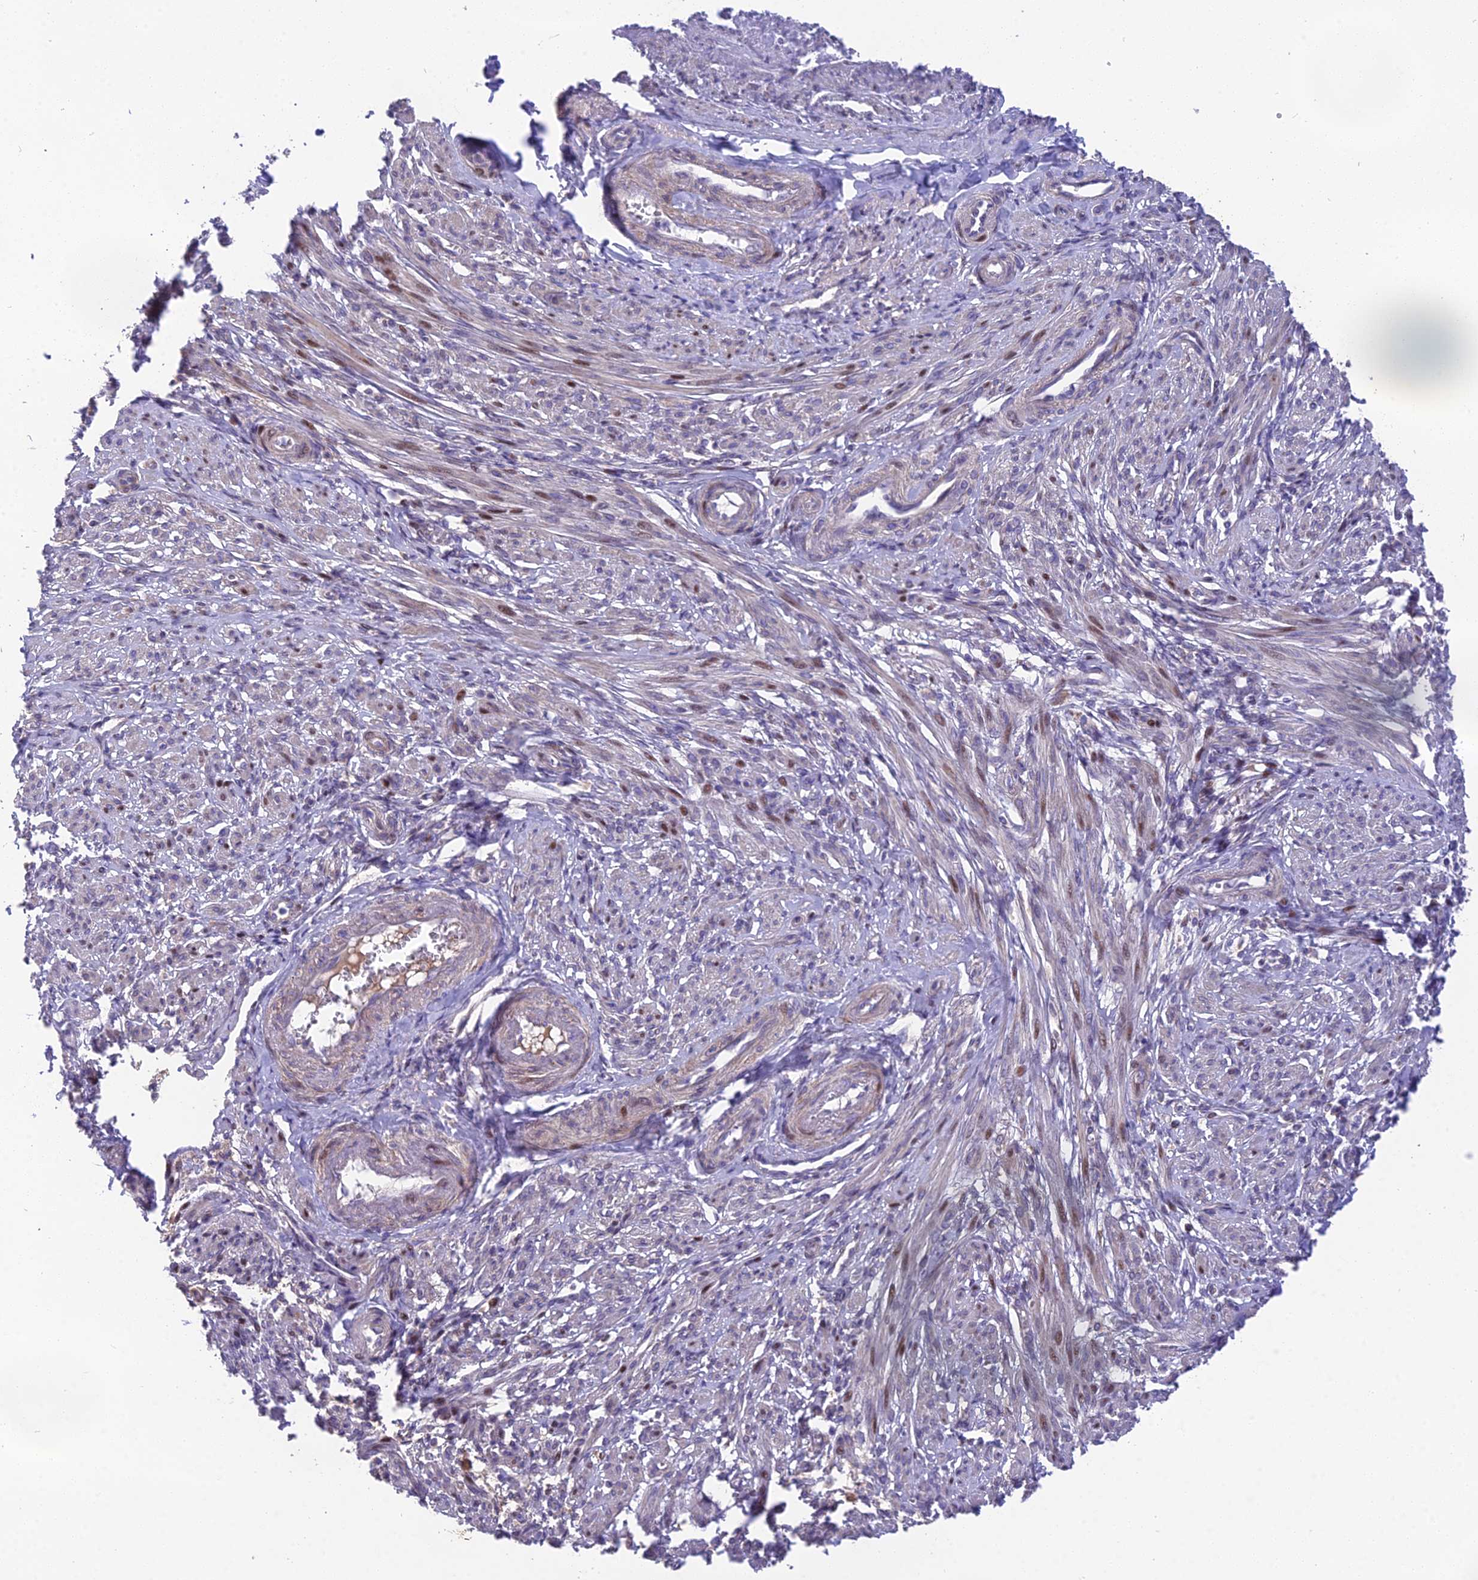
{"staining": {"intensity": "moderate", "quantity": "<25%", "location": "cytoplasmic/membranous,nuclear"}, "tissue": "smooth muscle", "cell_type": "Smooth muscle cells", "image_type": "normal", "snomed": [{"axis": "morphology", "description": "Normal tissue, NOS"}, {"axis": "topography", "description": "Smooth muscle"}], "caption": "Moderate cytoplasmic/membranous,nuclear staining is appreciated in approximately <25% of smooth muscle cells in benign smooth muscle.", "gene": "PUS10", "patient": {"sex": "female", "age": 39}}